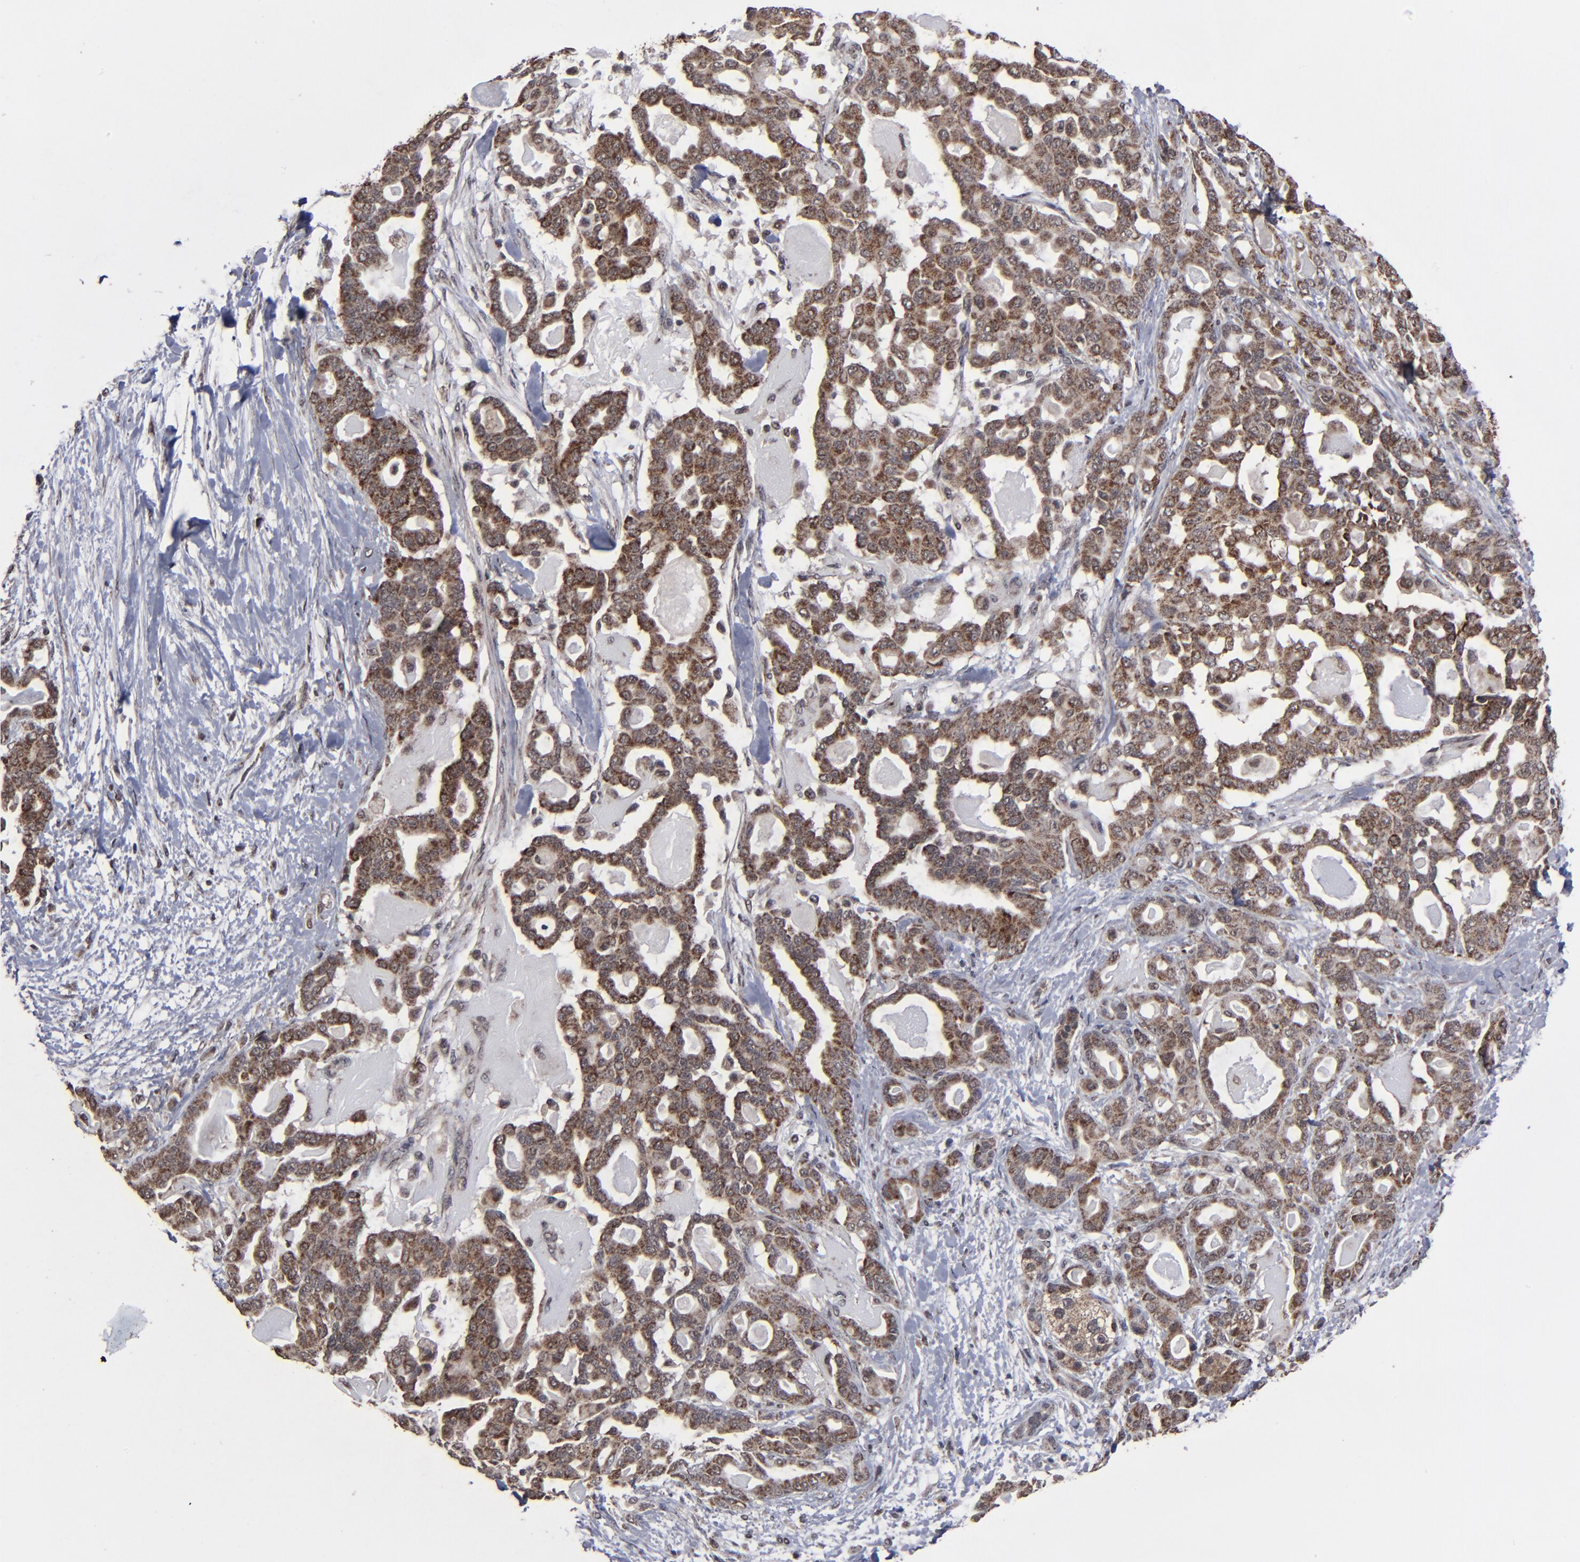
{"staining": {"intensity": "moderate", "quantity": ">75%", "location": "cytoplasmic/membranous"}, "tissue": "pancreatic cancer", "cell_type": "Tumor cells", "image_type": "cancer", "snomed": [{"axis": "morphology", "description": "Adenocarcinoma, NOS"}, {"axis": "topography", "description": "Pancreas"}], "caption": "DAB (3,3'-diaminobenzidine) immunohistochemical staining of adenocarcinoma (pancreatic) displays moderate cytoplasmic/membranous protein positivity in approximately >75% of tumor cells.", "gene": "BNIP3", "patient": {"sex": "male", "age": 63}}